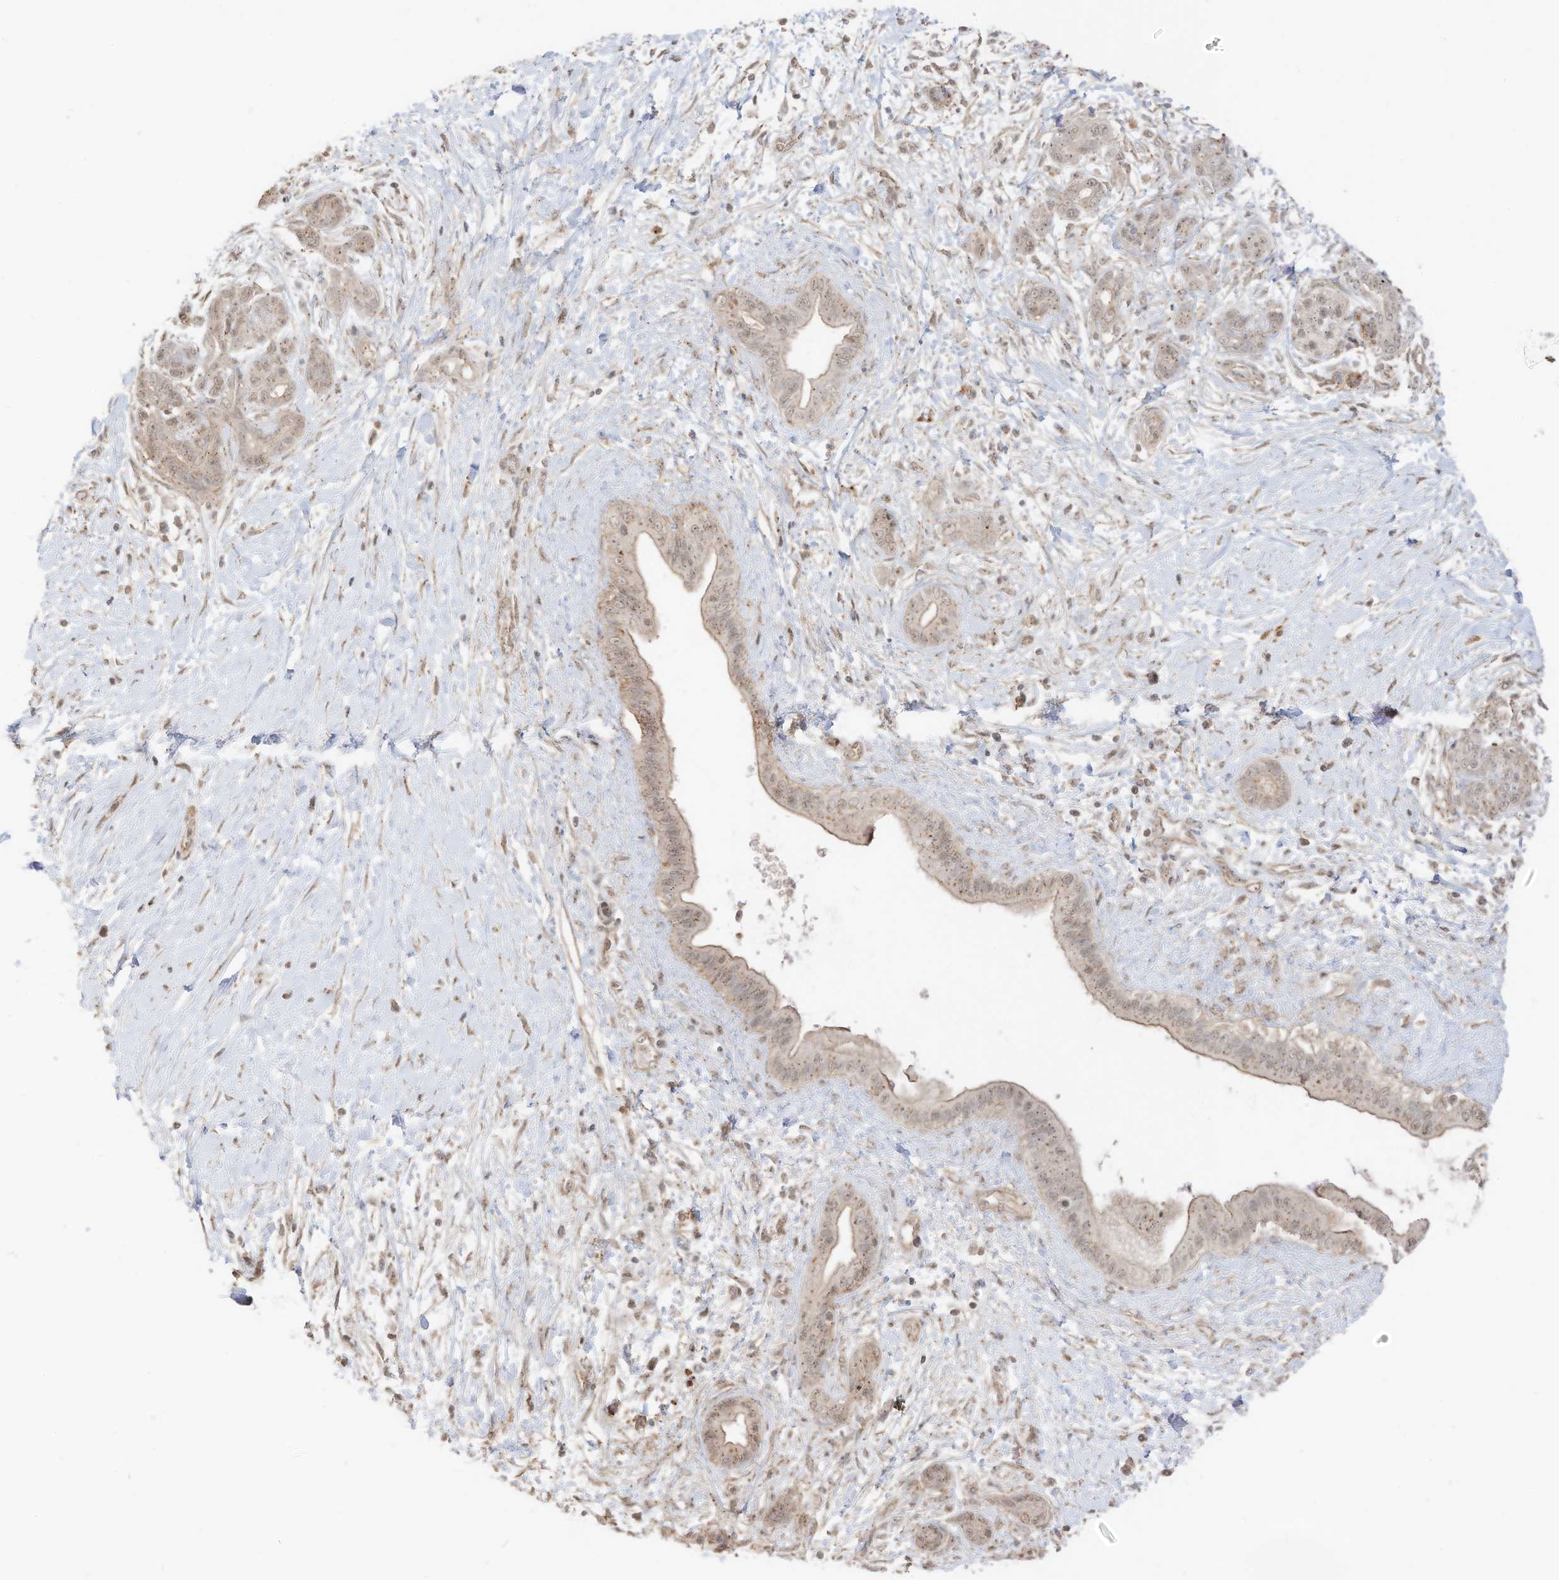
{"staining": {"intensity": "weak", "quantity": "25%-75%", "location": "cytoplasmic/membranous"}, "tissue": "pancreatic cancer", "cell_type": "Tumor cells", "image_type": "cancer", "snomed": [{"axis": "morphology", "description": "Adenocarcinoma, NOS"}, {"axis": "topography", "description": "Pancreas"}], "caption": "Pancreatic cancer was stained to show a protein in brown. There is low levels of weak cytoplasmic/membranous staining in approximately 25%-75% of tumor cells.", "gene": "N4BP3", "patient": {"sex": "male", "age": 58}}